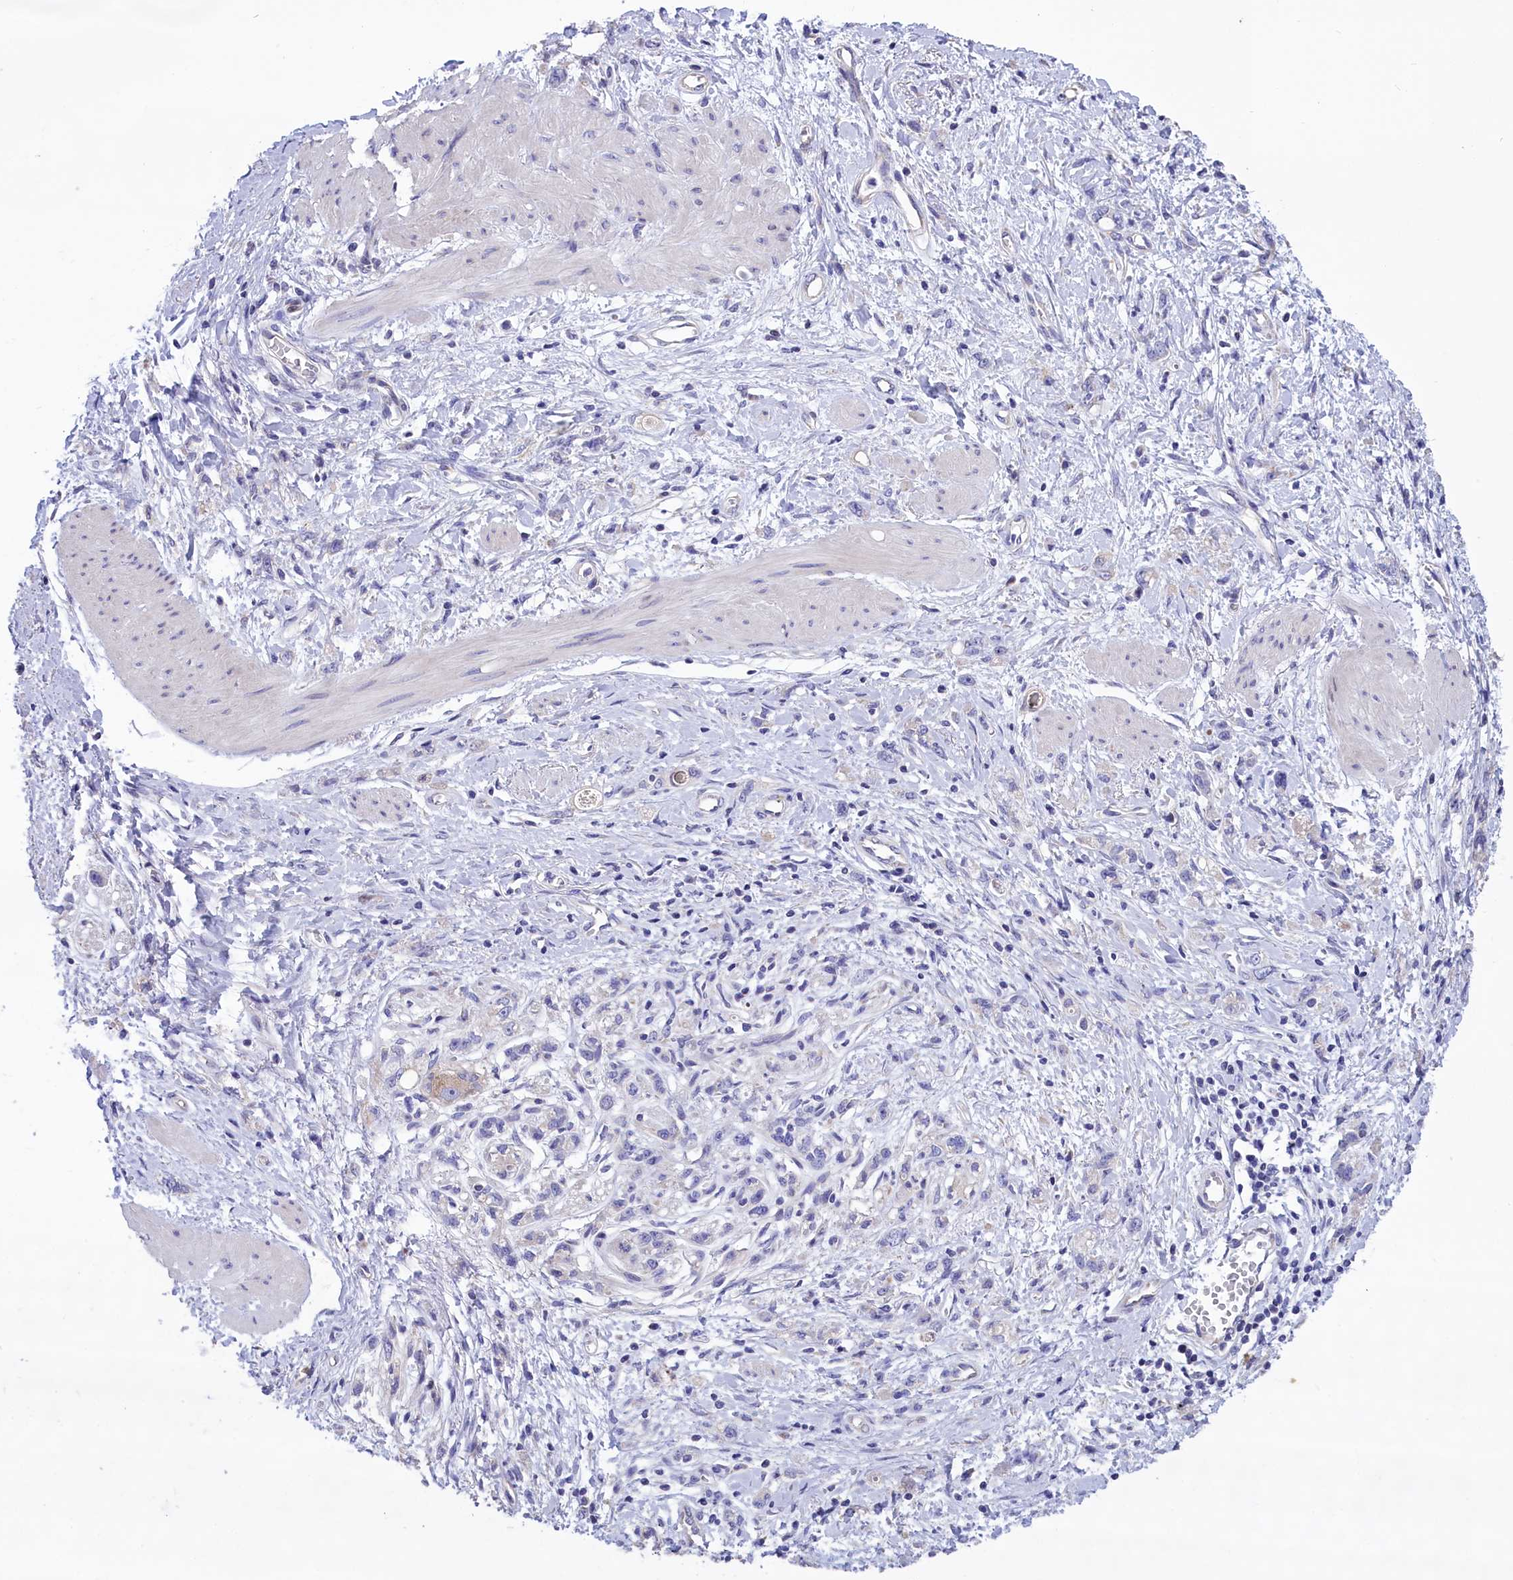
{"staining": {"intensity": "negative", "quantity": "none", "location": "none"}, "tissue": "stomach cancer", "cell_type": "Tumor cells", "image_type": "cancer", "snomed": [{"axis": "morphology", "description": "Adenocarcinoma, NOS"}, {"axis": "topography", "description": "Stomach"}], "caption": "Immunohistochemical staining of human stomach adenocarcinoma exhibits no significant positivity in tumor cells. (Brightfield microscopy of DAB (3,3'-diaminobenzidine) IHC at high magnification).", "gene": "CYP2U1", "patient": {"sex": "female", "age": 76}}